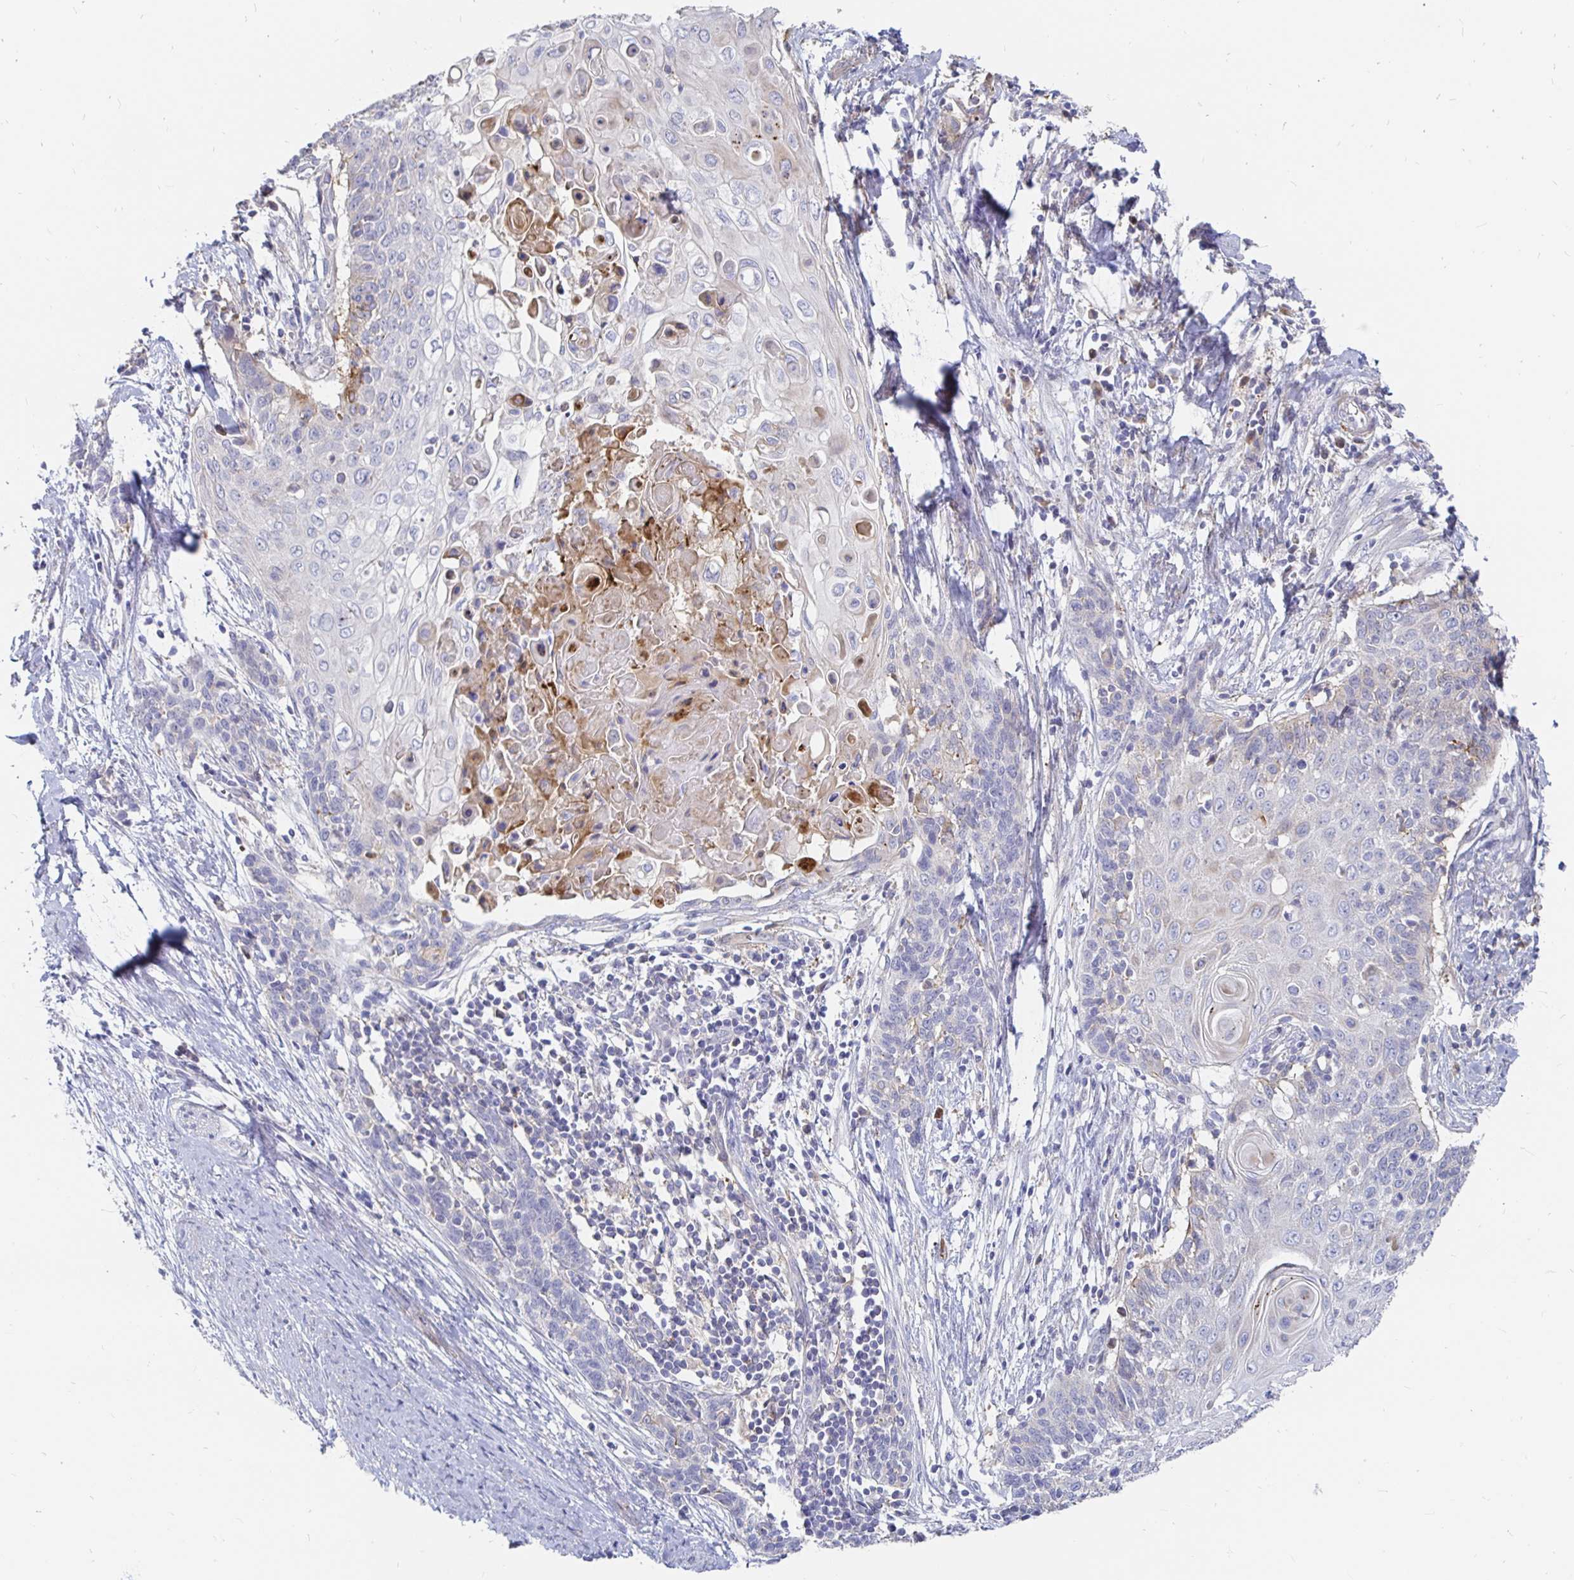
{"staining": {"intensity": "negative", "quantity": "none", "location": "none"}, "tissue": "cervical cancer", "cell_type": "Tumor cells", "image_type": "cancer", "snomed": [{"axis": "morphology", "description": "Squamous cell carcinoma, NOS"}, {"axis": "topography", "description": "Cervix"}], "caption": "Photomicrograph shows no protein staining in tumor cells of cervical cancer (squamous cell carcinoma) tissue.", "gene": "KCTD19", "patient": {"sex": "female", "age": 39}}